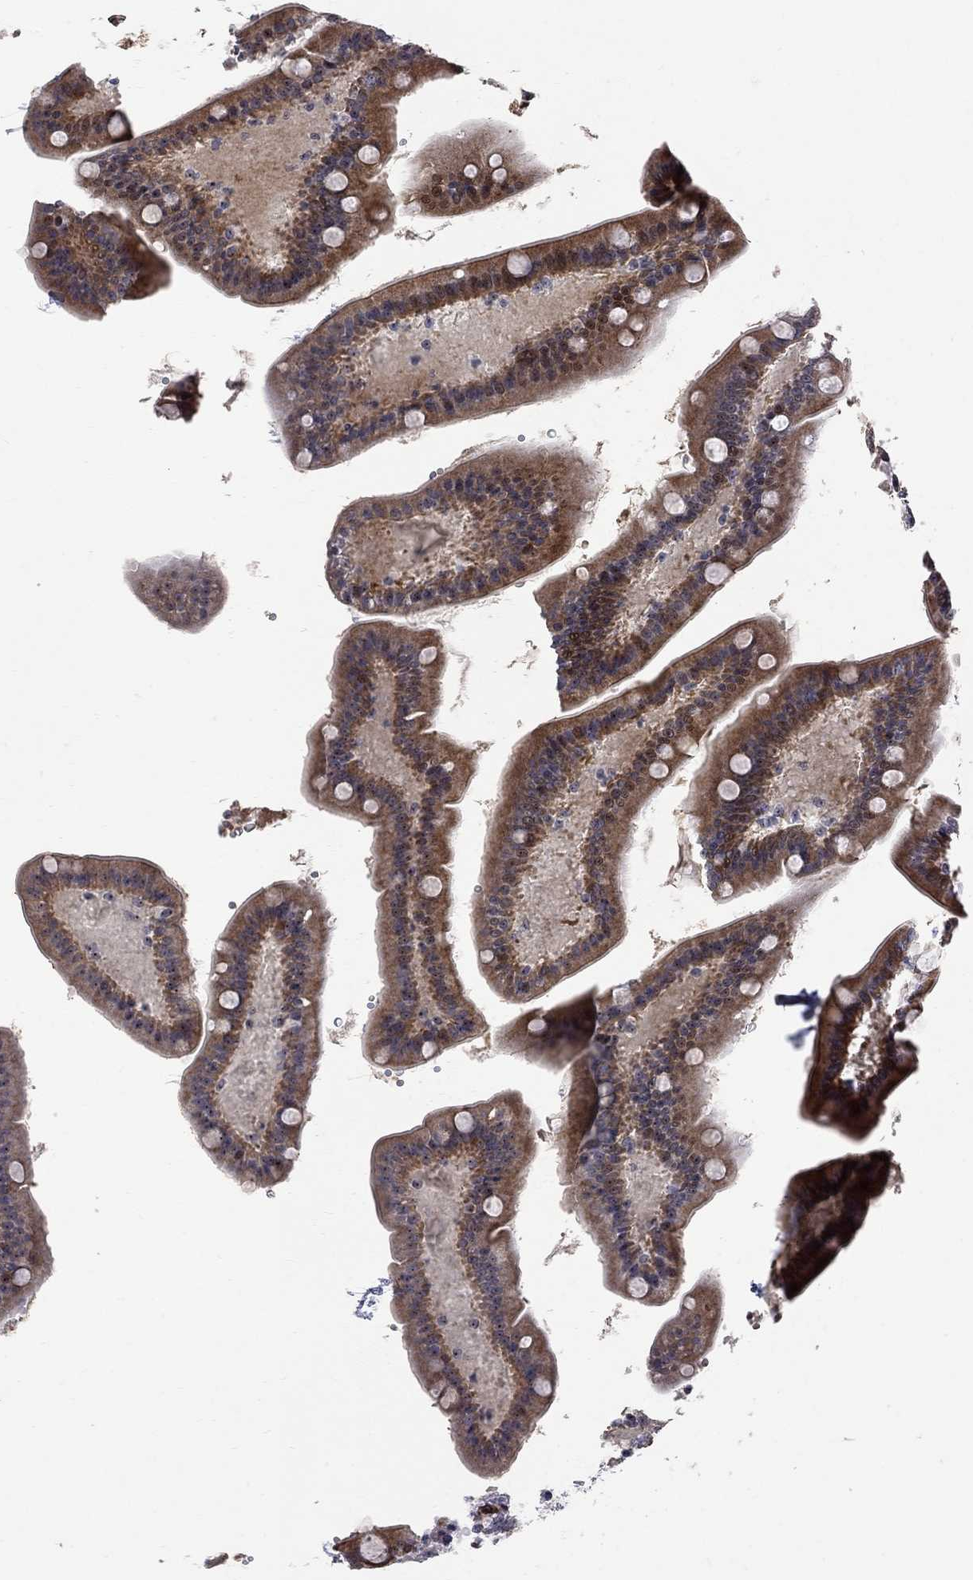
{"staining": {"intensity": "moderate", "quantity": "25%-75%", "location": "cytoplasmic/membranous"}, "tissue": "small intestine", "cell_type": "Glandular cells", "image_type": "normal", "snomed": [{"axis": "morphology", "description": "Normal tissue, NOS"}, {"axis": "topography", "description": "Small intestine"}], "caption": "Protein expression analysis of normal human small intestine reveals moderate cytoplasmic/membranous staining in about 25%-75% of glandular cells.", "gene": "DHX33", "patient": {"sex": "male", "age": 66}}